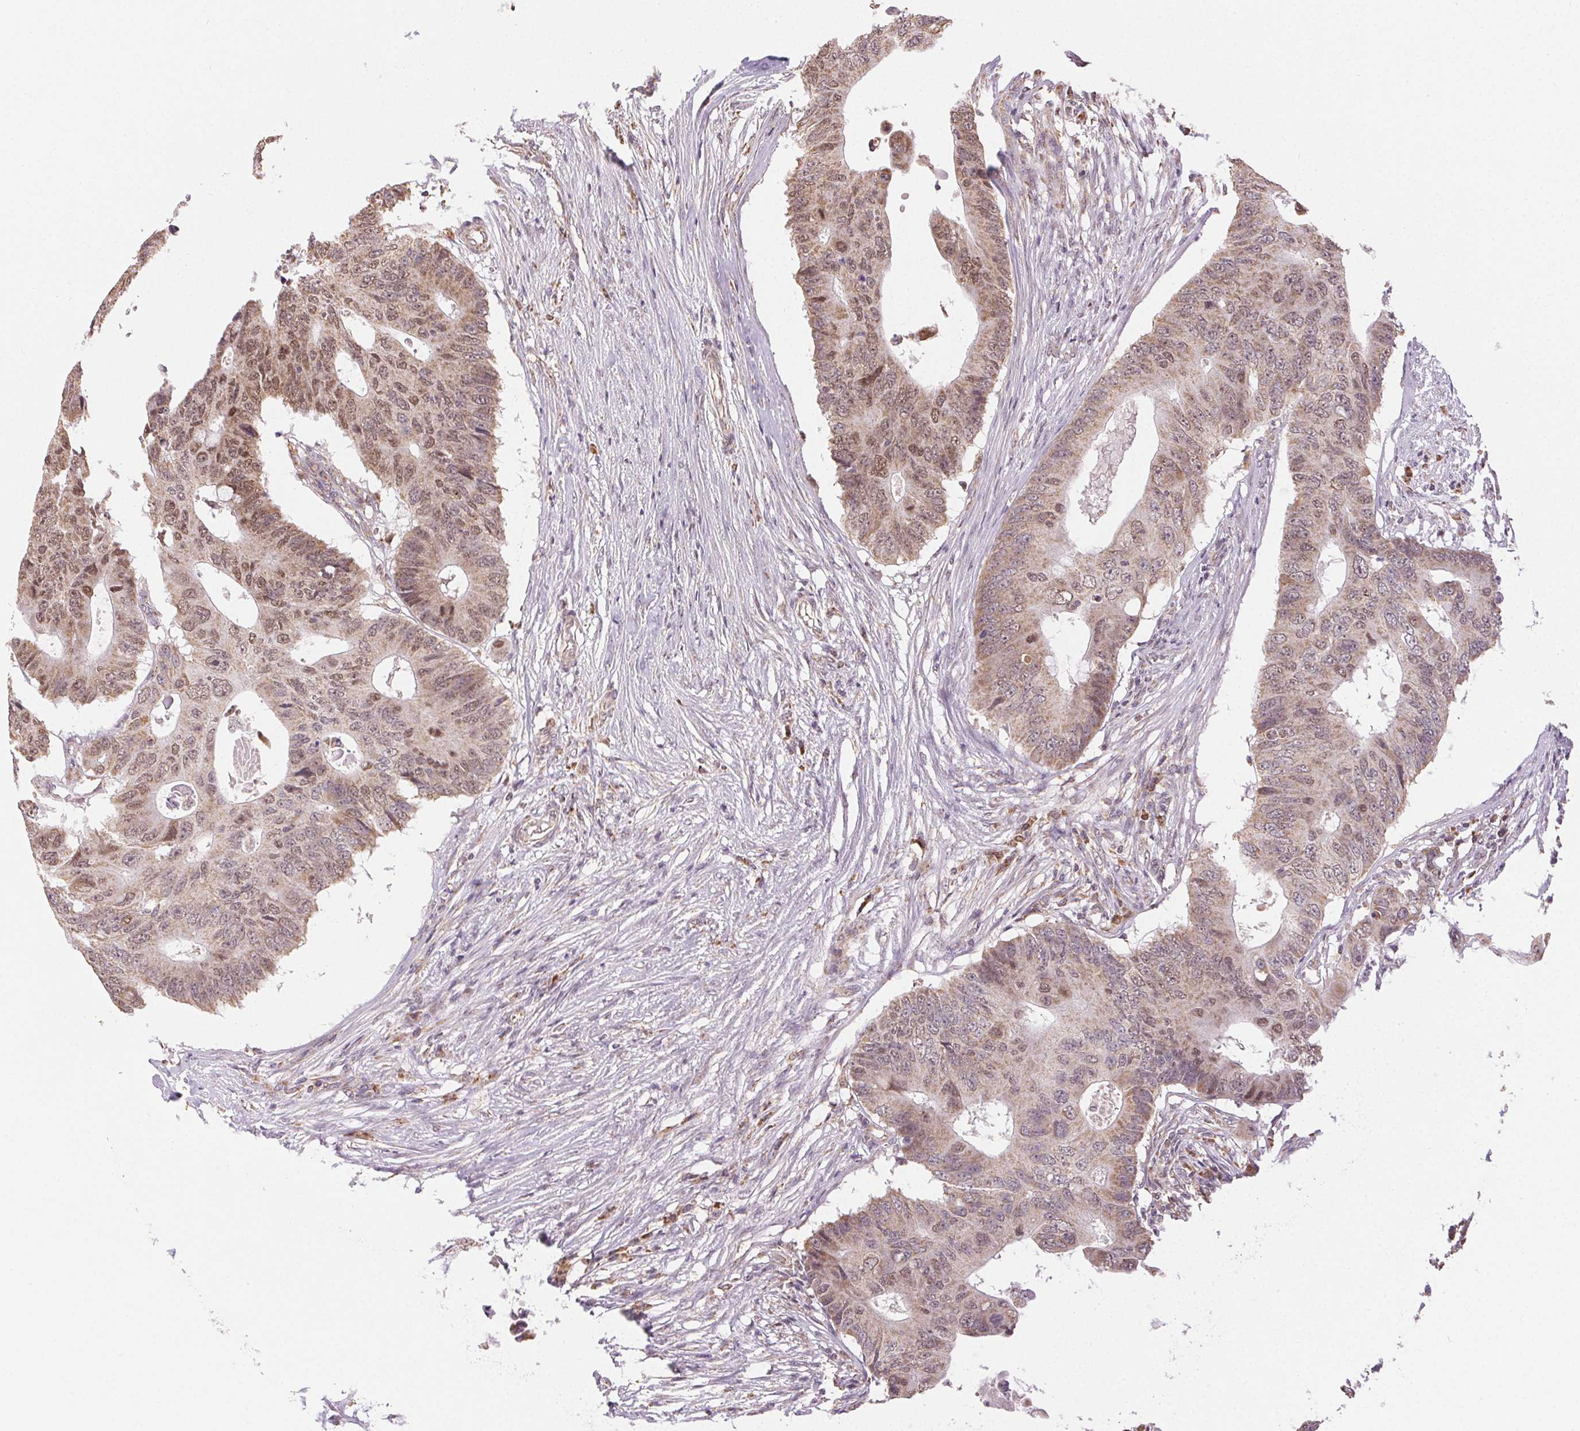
{"staining": {"intensity": "moderate", "quantity": "25%-75%", "location": "cytoplasmic/membranous,nuclear"}, "tissue": "colorectal cancer", "cell_type": "Tumor cells", "image_type": "cancer", "snomed": [{"axis": "morphology", "description": "Adenocarcinoma, NOS"}, {"axis": "topography", "description": "Colon"}], "caption": "Brown immunohistochemical staining in colorectal adenocarcinoma shows moderate cytoplasmic/membranous and nuclear positivity in approximately 25%-75% of tumor cells.", "gene": "PIWIL4", "patient": {"sex": "male", "age": 71}}